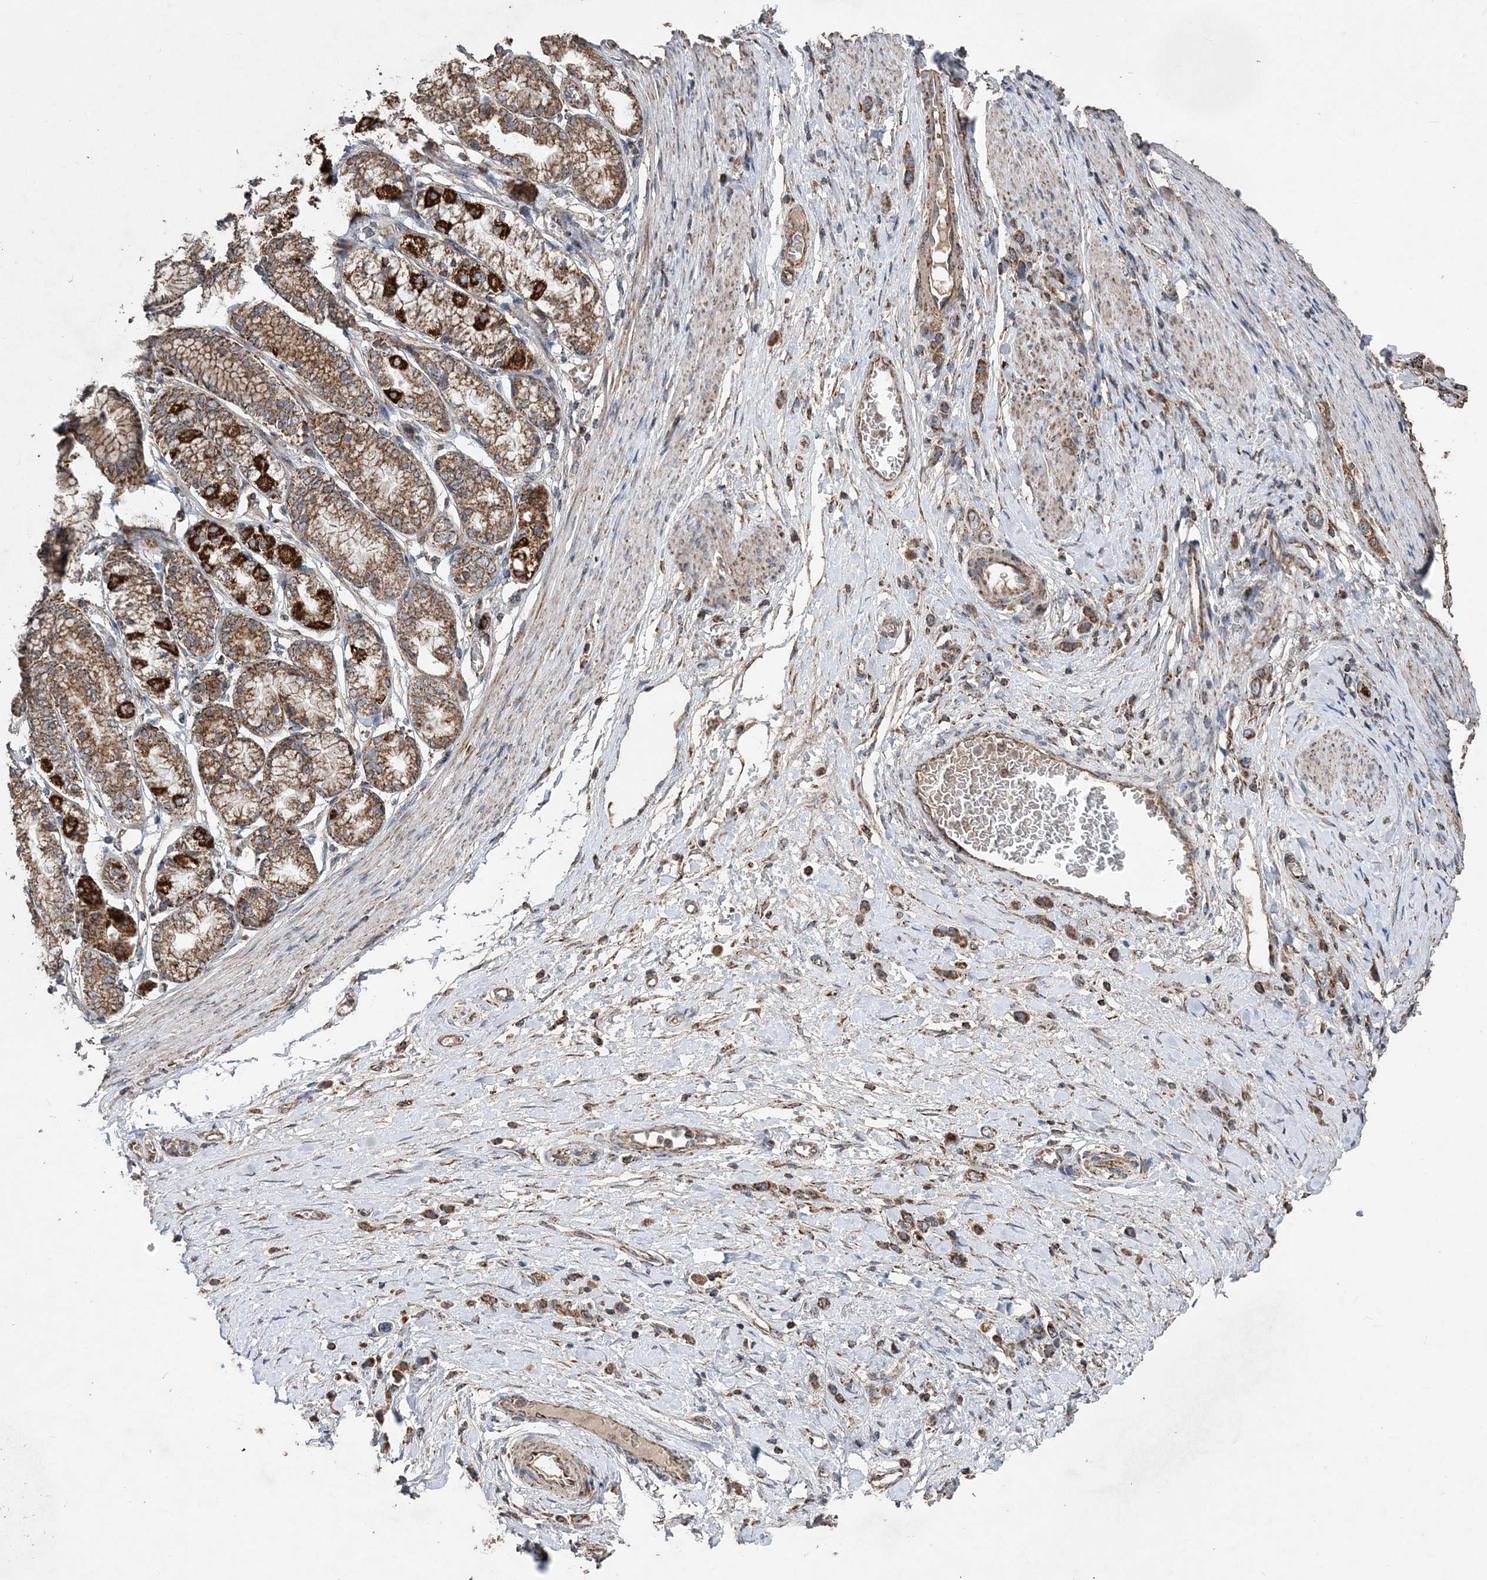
{"staining": {"intensity": "moderate", "quantity": ">75%", "location": "cytoplasmic/membranous"}, "tissue": "stomach cancer", "cell_type": "Tumor cells", "image_type": "cancer", "snomed": [{"axis": "morphology", "description": "Adenocarcinoma, NOS"}, {"axis": "topography", "description": "Stomach"}], "caption": "This histopathology image reveals IHC staining of human stomach adenocarcinoma, with medium moderate cytoplasmic/membranous positivity in approximately >75% of tumor cells.", "gene": "POC5", "patient": {"sex": "female", "age": 65}}